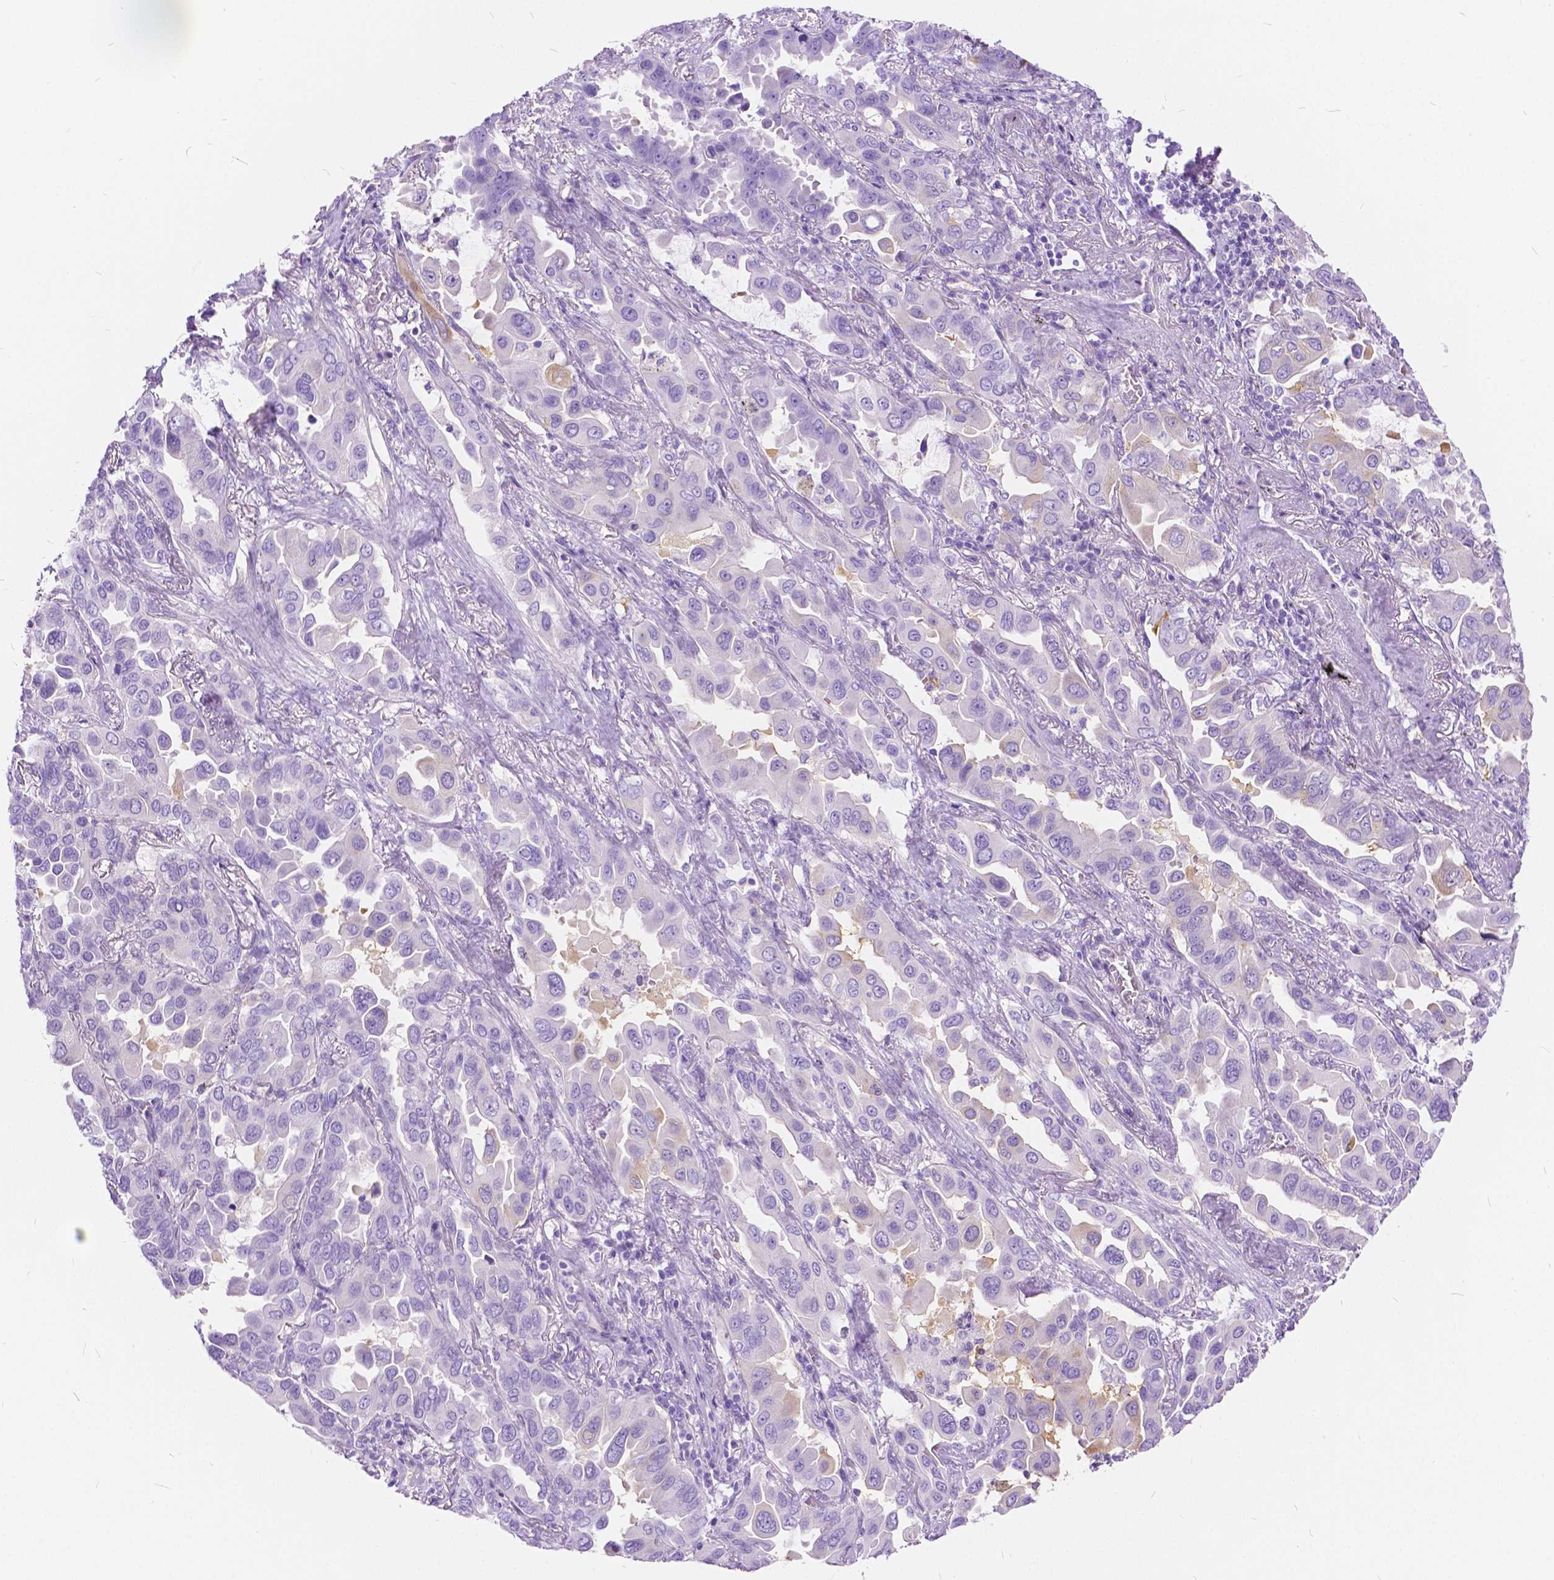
{"staining": {"intensity": "negative", "quantity": "none", "location": "none"}, "tissue": "lung cancer", "cell_type": "Tumor cells", "image_type": "cancer", "snomed": [{"axis": "morphology", "description": "Adenocarcinoma, NOS"}, {"axis": "topography", "description": "Lung"}], "caption": "IHC photomicrograph of lung adenocarcinoma stained for a protein (brown), which exhibits no staining in tumor cells. (IHC, brightfield microscopy, high magnification).", "gene": "CHRM1", "patient": {"sex": "male", "age": 64}}